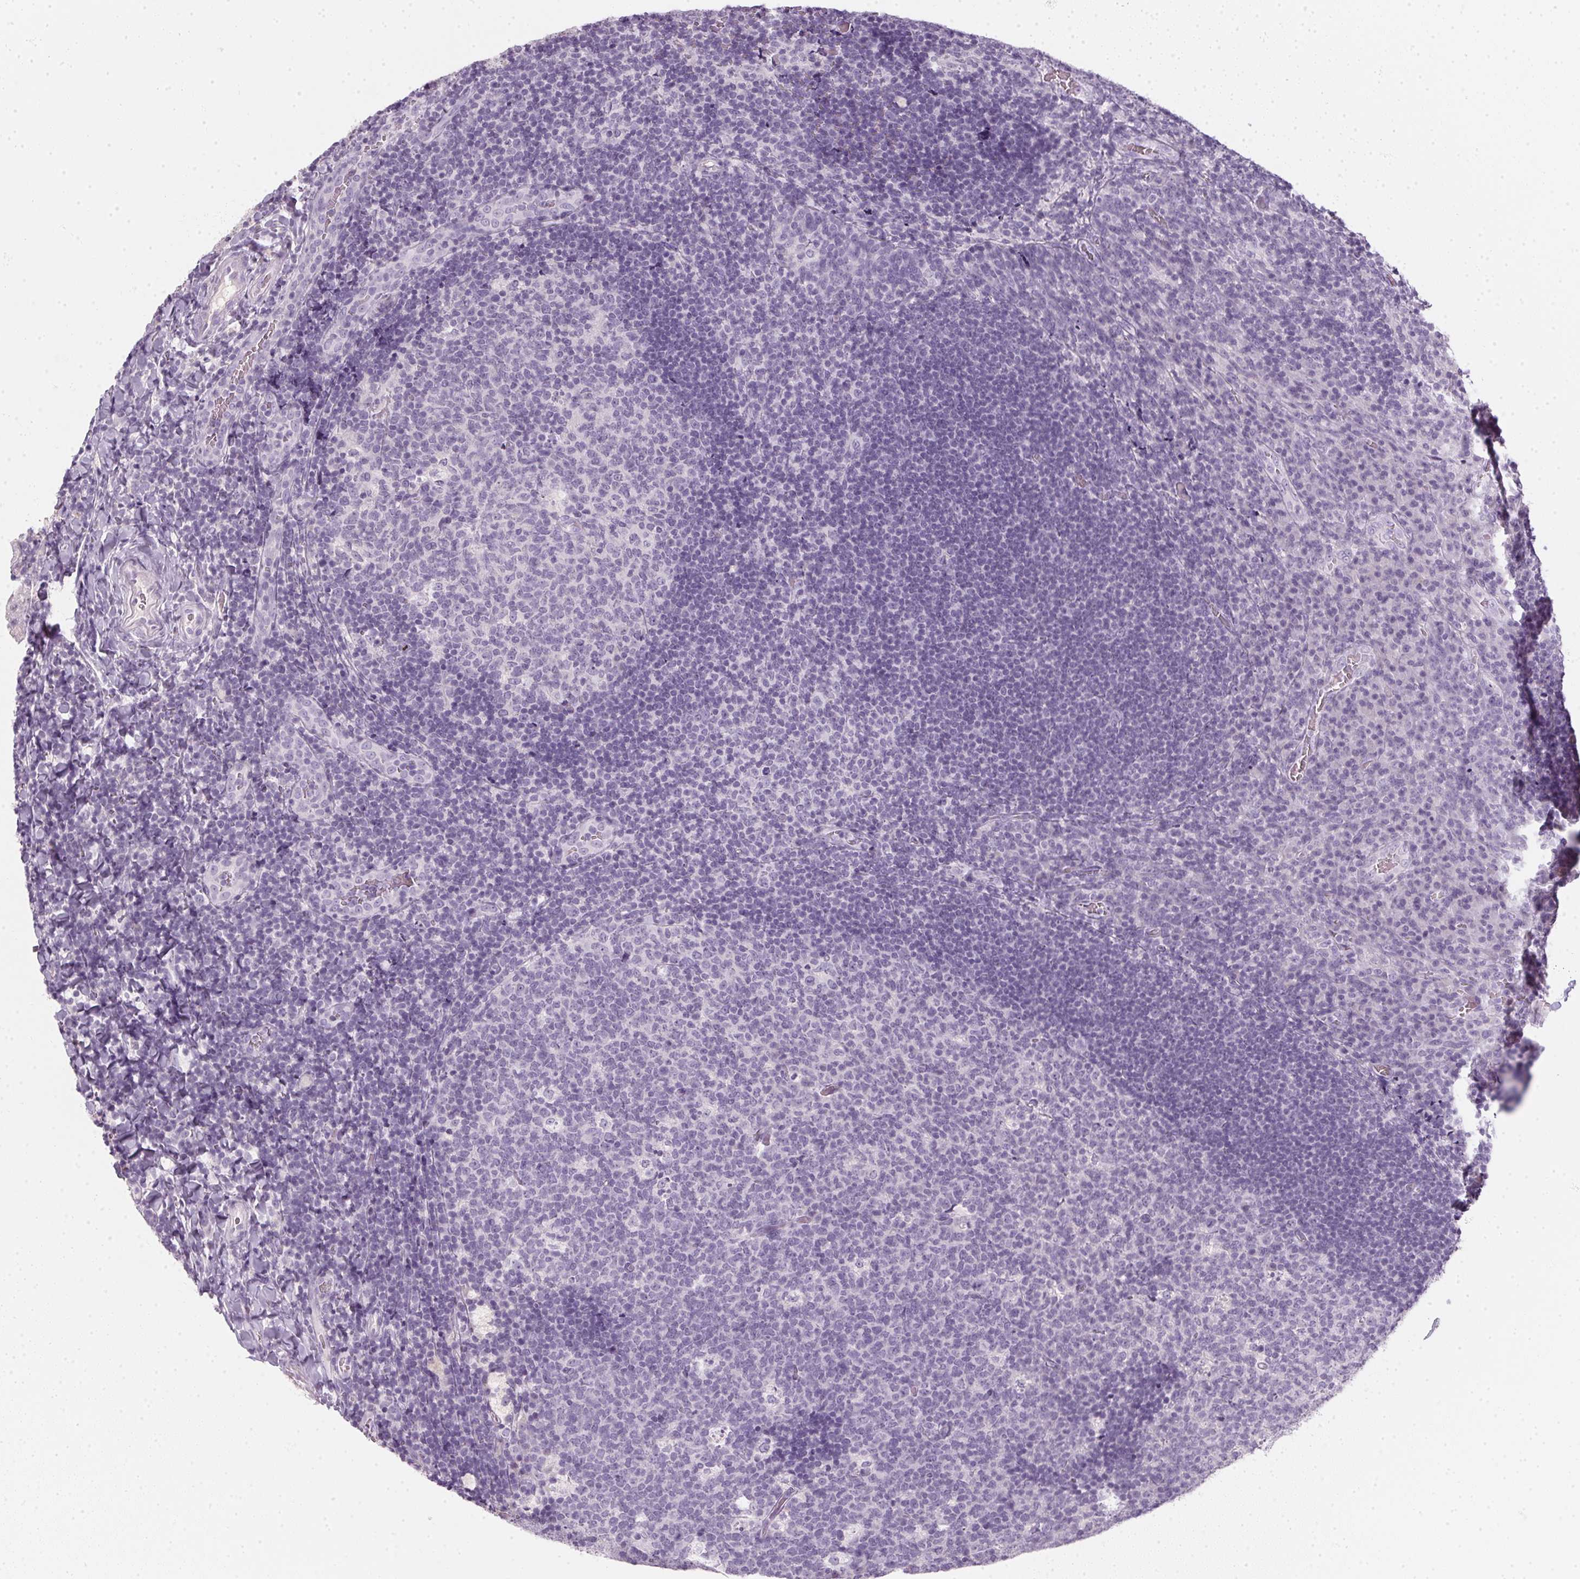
{"staining": {"intensity": "negative", "quantity": "none", "location": "none"}, "tissue": "tonsil", "cell_type": "Germinal center cells", "image_type": "normal", "snomed": [{"axis": "morphology", "description": "Normal tissue, NOS"}, {"axis": "topography", "description": "Tonsil"}], "caption": "Immunohistochemistry image of normal human tonsil stained for a protein (brown), which demonstrates no expression in germinal center cells.", "gene": "TMEM72", "patient": {"sex": "male", "age": 17}}